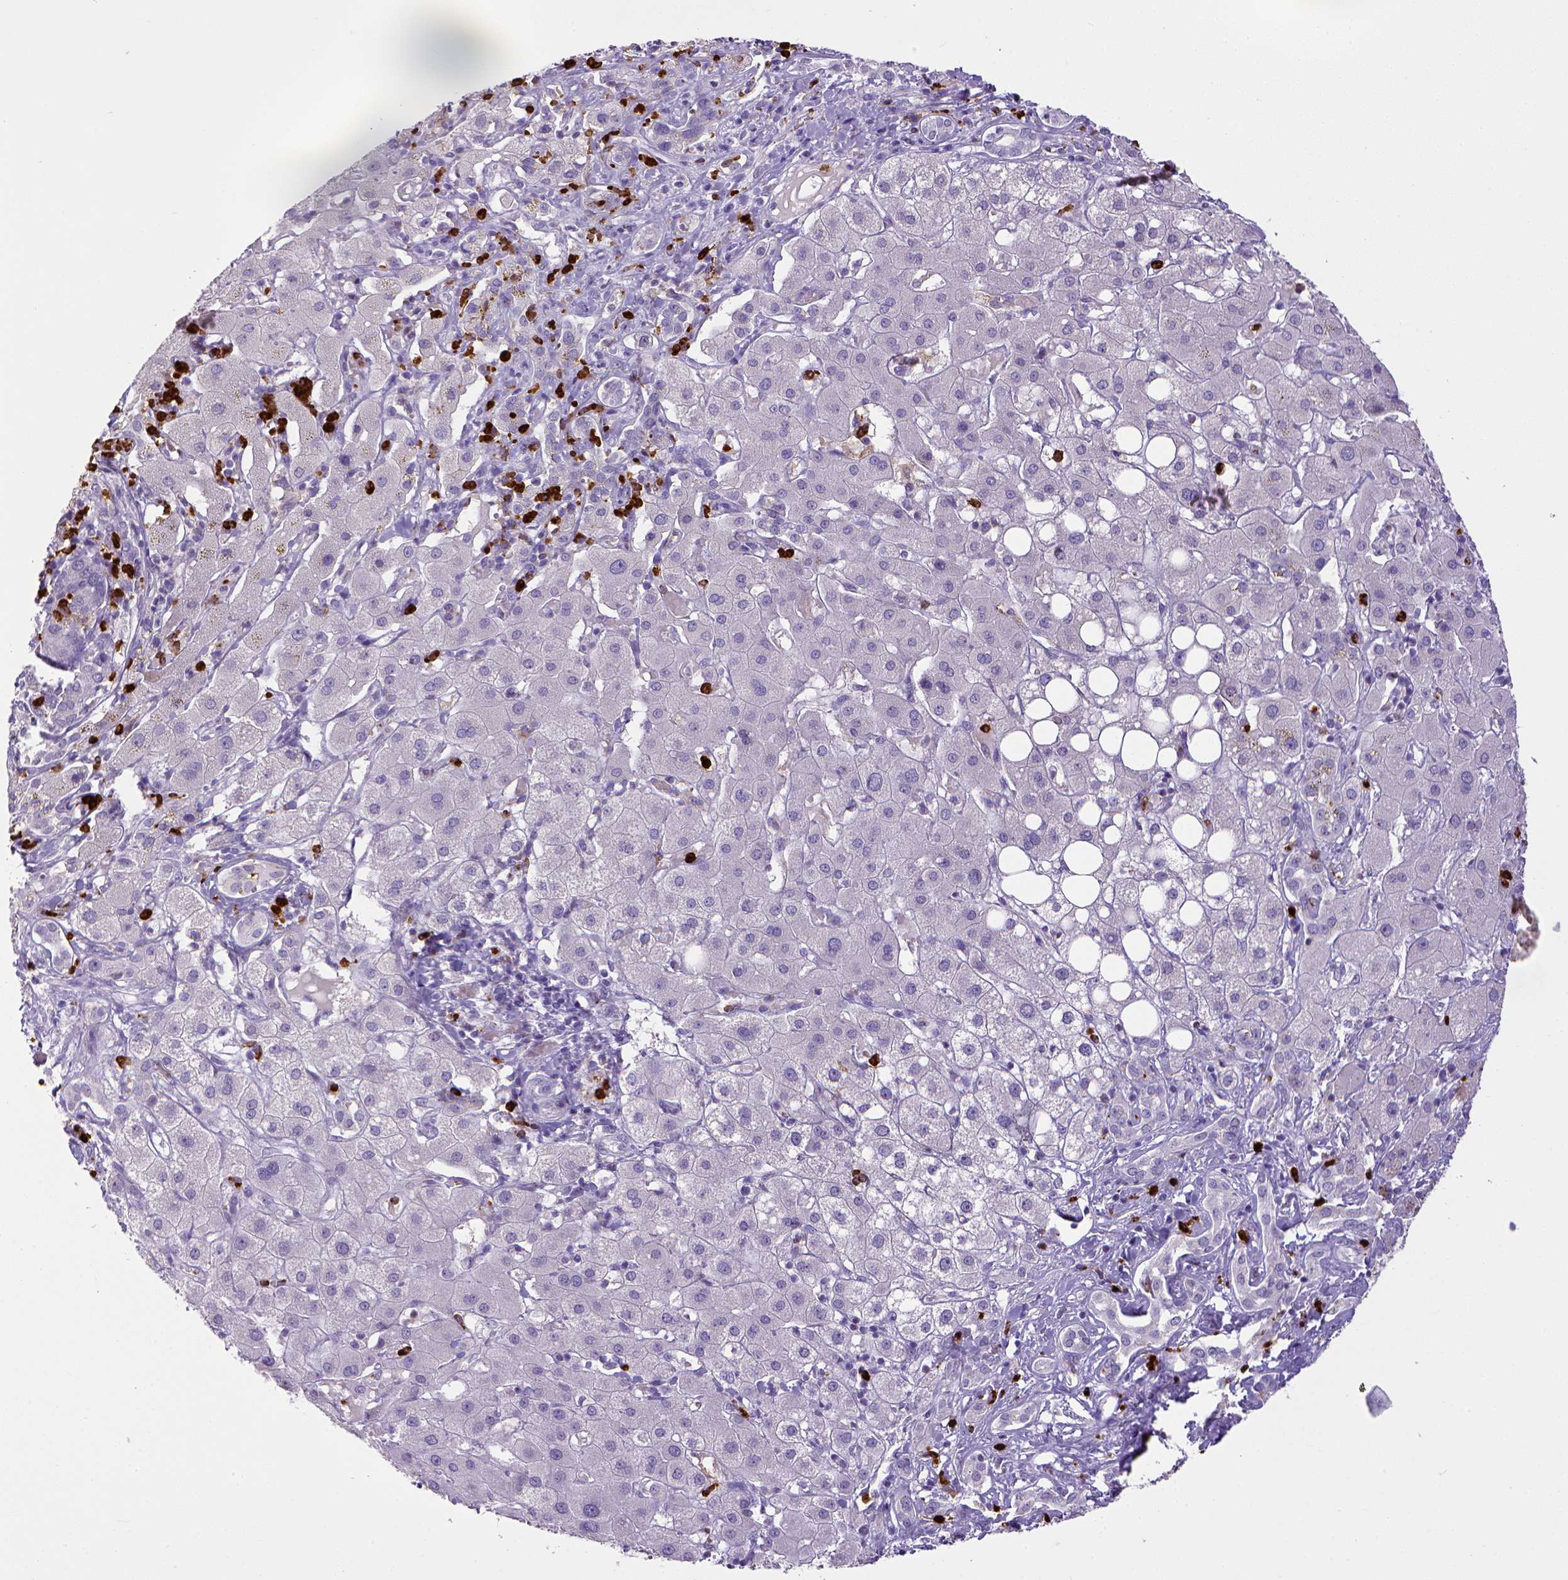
{"staining": {"intensity": "negative", "quantity": "none", "location": "none"}, "tissue": "liver cancer", "cell_type": "Tumor cells", "image_type": "cancer", "snomed": [{"axis": "morphology", "description": "Carcinoma, Hepatocellular, NOS"}, {"axis": "topography", "description": "Liver"}], "caption": "A photomicrograph of human liver cancer (hepatocellular carcinoma) is negative for staining in tumor cells. (DAB (3,3'-diaminobenzidine) IHC, high magnification).", "gene": "ITGAM", "patient": {"sex": "male", "age": 65}}